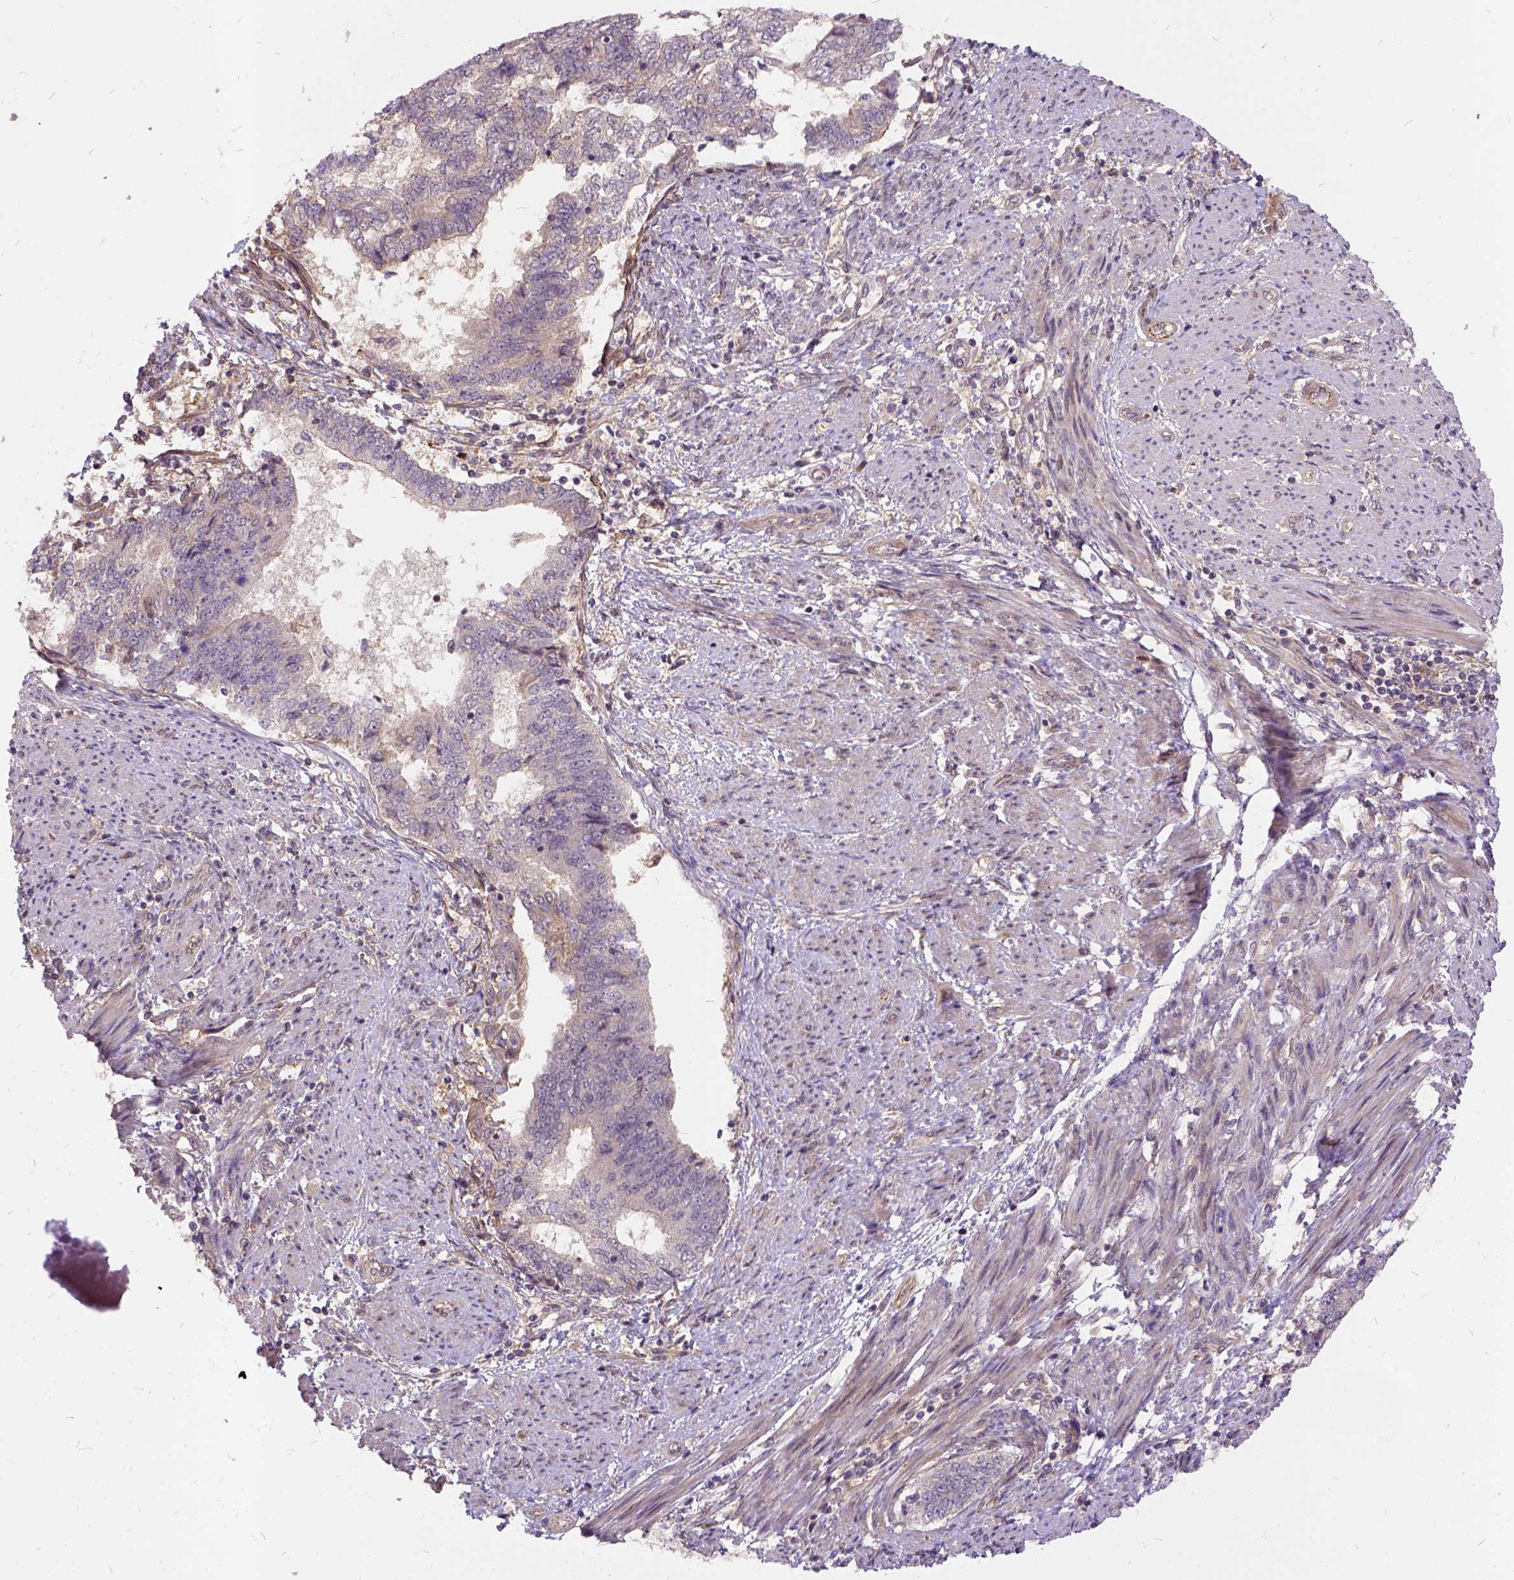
{"staining": {"intensity": "negative", "quantity": "none", "location": "none"}, "tissue": "endometrial cancer", "cell_type": "Tumor cells", "image_type": "cancer", "snomed": [{"axis": "morphology", "description": "Adenocarcinoma, NOS"}, {"axis": "topography", "description": "Endometrium"}], "caption": "A photomicrograph of human adenocarcinoma (endometrial) is negative for staining in tumor cells.", "gene": "ILRUN", "patient": {"sex": "female", "age": 65}}